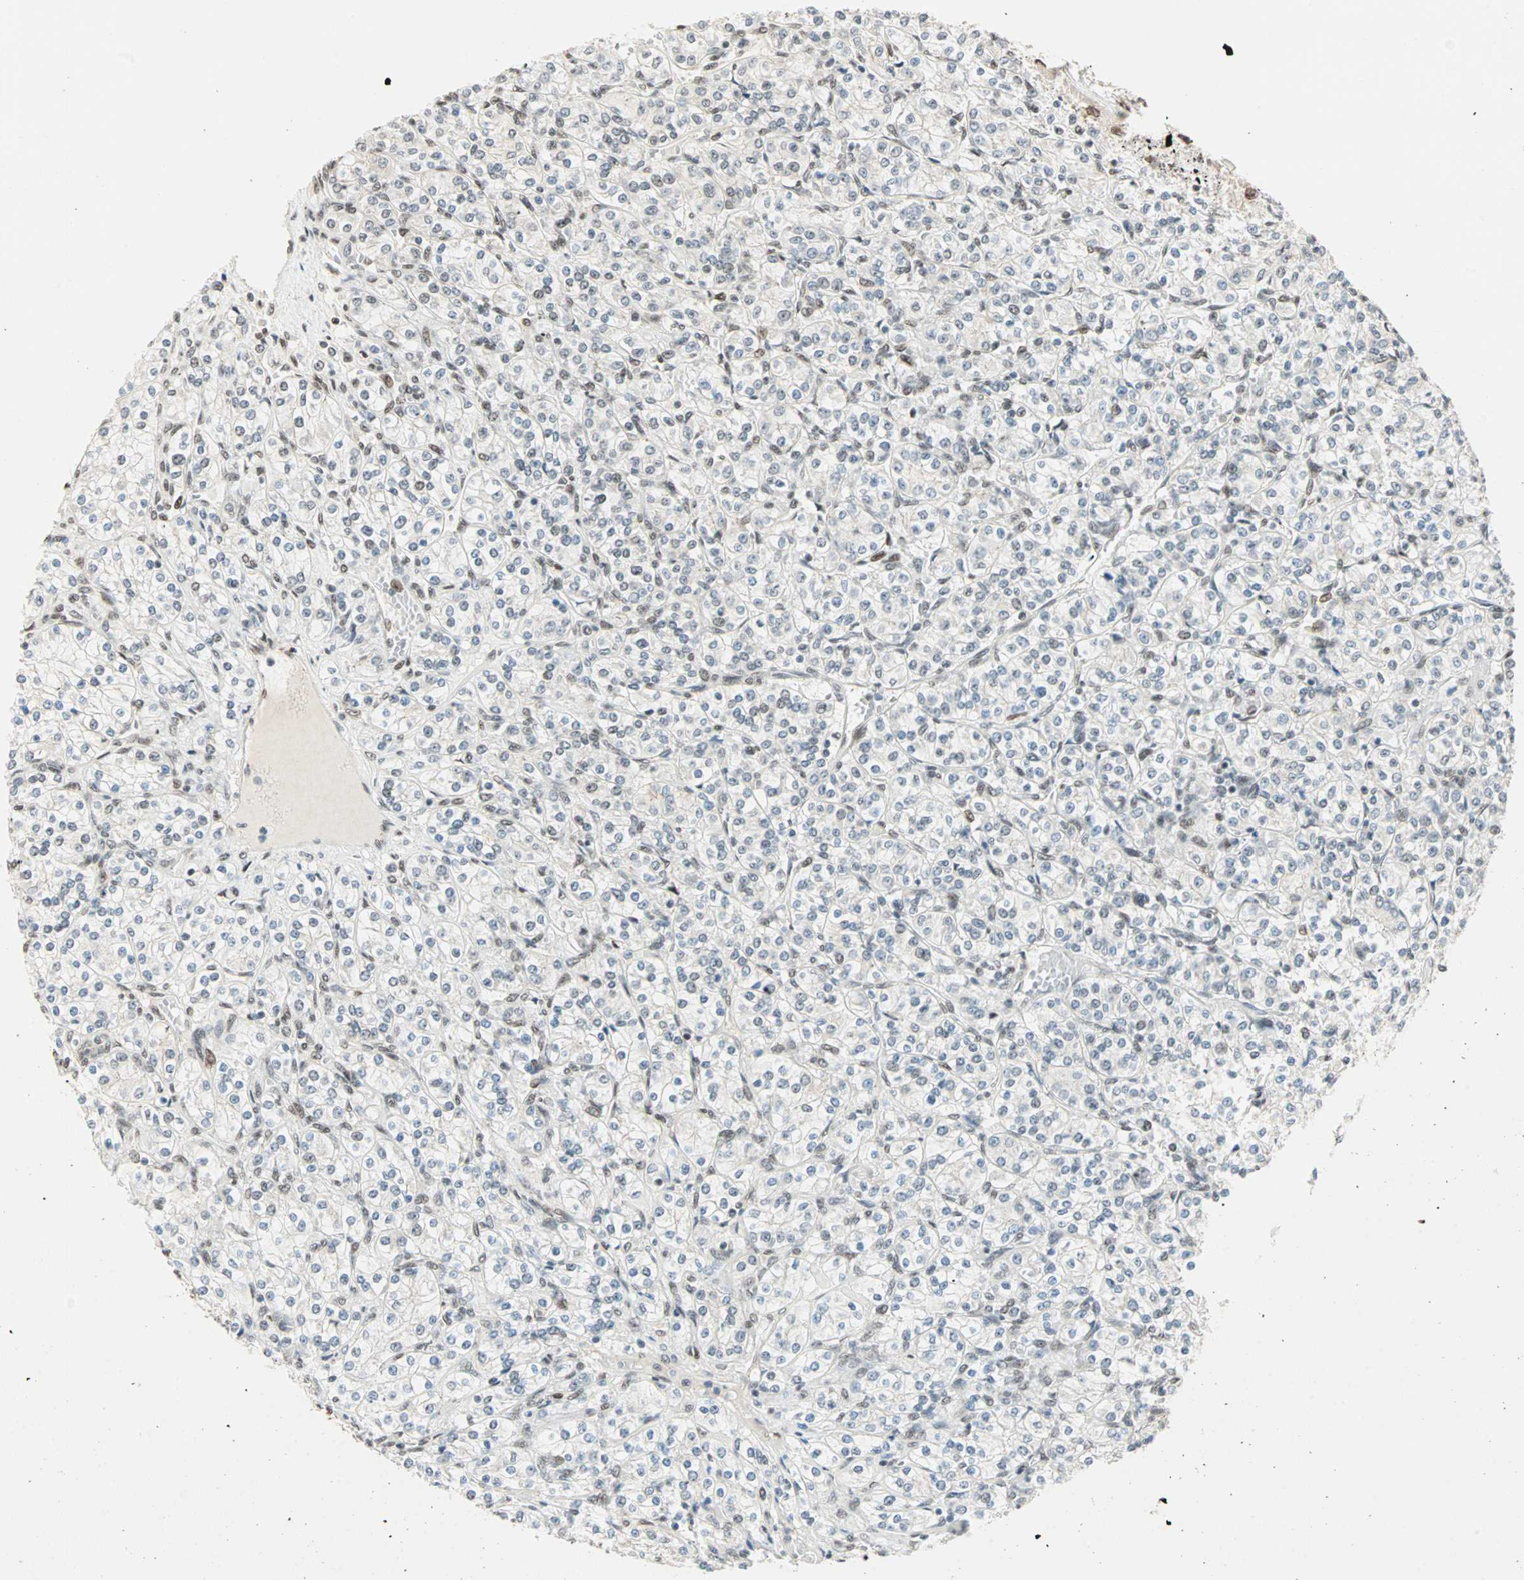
{"staining": {"intensity": "moderate", "quantity": "25%-75%", "location": "nuclear"}, "tissue": "renal cancer", "cell_type": "Tumor cells", "image_type": "cancer", "snomed": [{"axis": "morphology", "description": "Adenocarcinoma, NOS"}, {"axis": "topography", "description": "Kidney"}], "caption": "This is a photomicrograph of immunohistochemistry staining of renal adenocarcinoma, which shows moderate expression in the nuclear of tumor cells.", "gene": "BLM", "patient": {"sex": "male", "age": 77}}